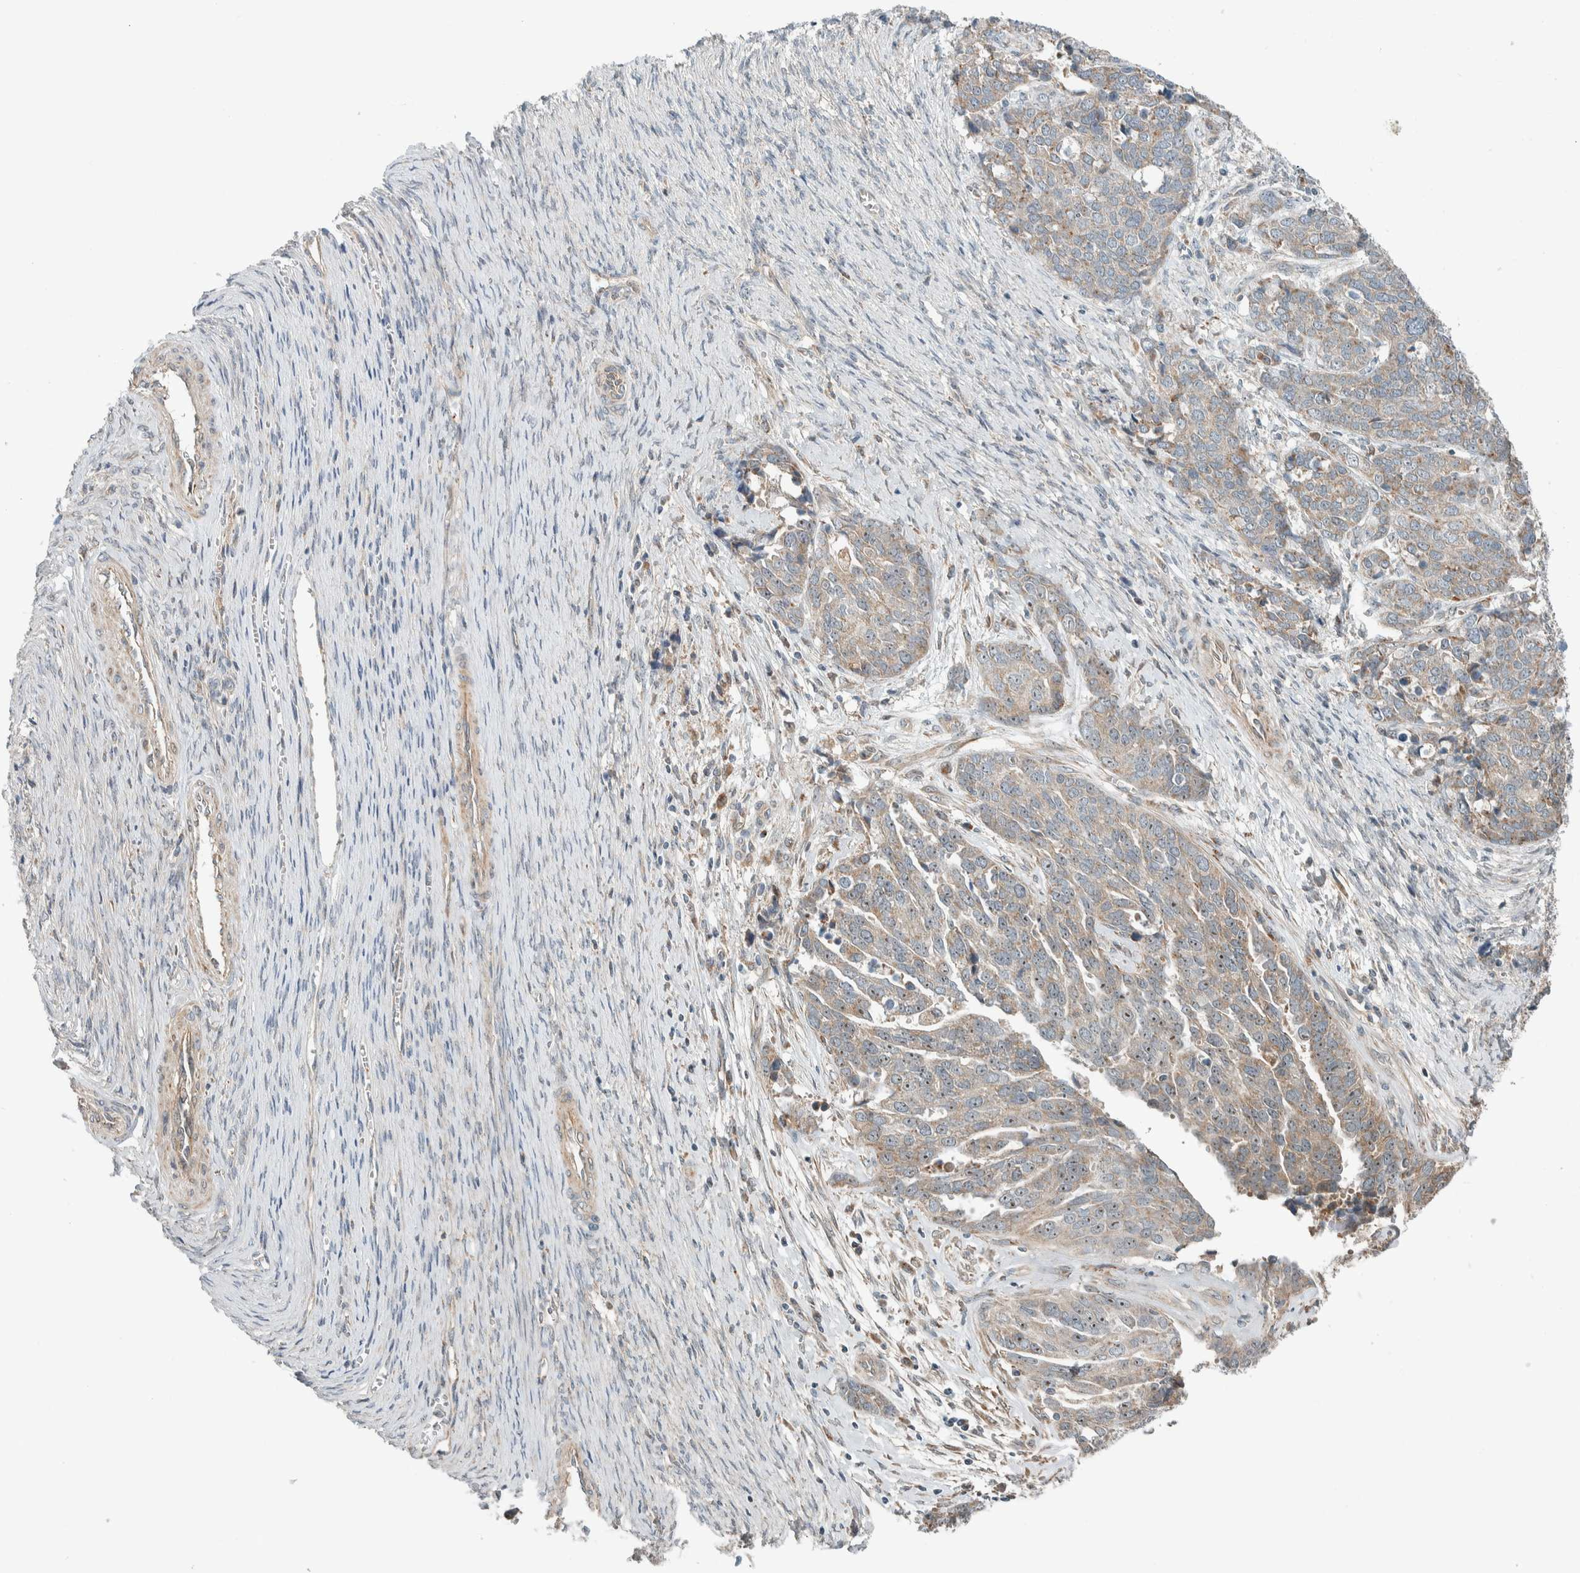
{"staining": {"intensity": "weak", "quantity": ">75%", "location": "cytoplasmic/membranous,nuclear"}, "tissue": "ovarian cancer", "cell_type": "Tumor cells", "image_type": "cancer", "snomed": [{"axis": "morphology", "description": "Cystadenocarcinoma, serous, NOS"}, {"axis": "topography", "description": "Ovary"}], "caption": "Protein expression analysis of ovarian cancer displays weak cytoplasmic/membranous and nuclear expression in about >75% of tumor cells. The staining is performed using DAB brown chromogen to label protein expression. The nuclei are counter-stained blue using hematoxylin.", "gene": "SLFN12L", "patient": {"sex": "female", "age": 44}}